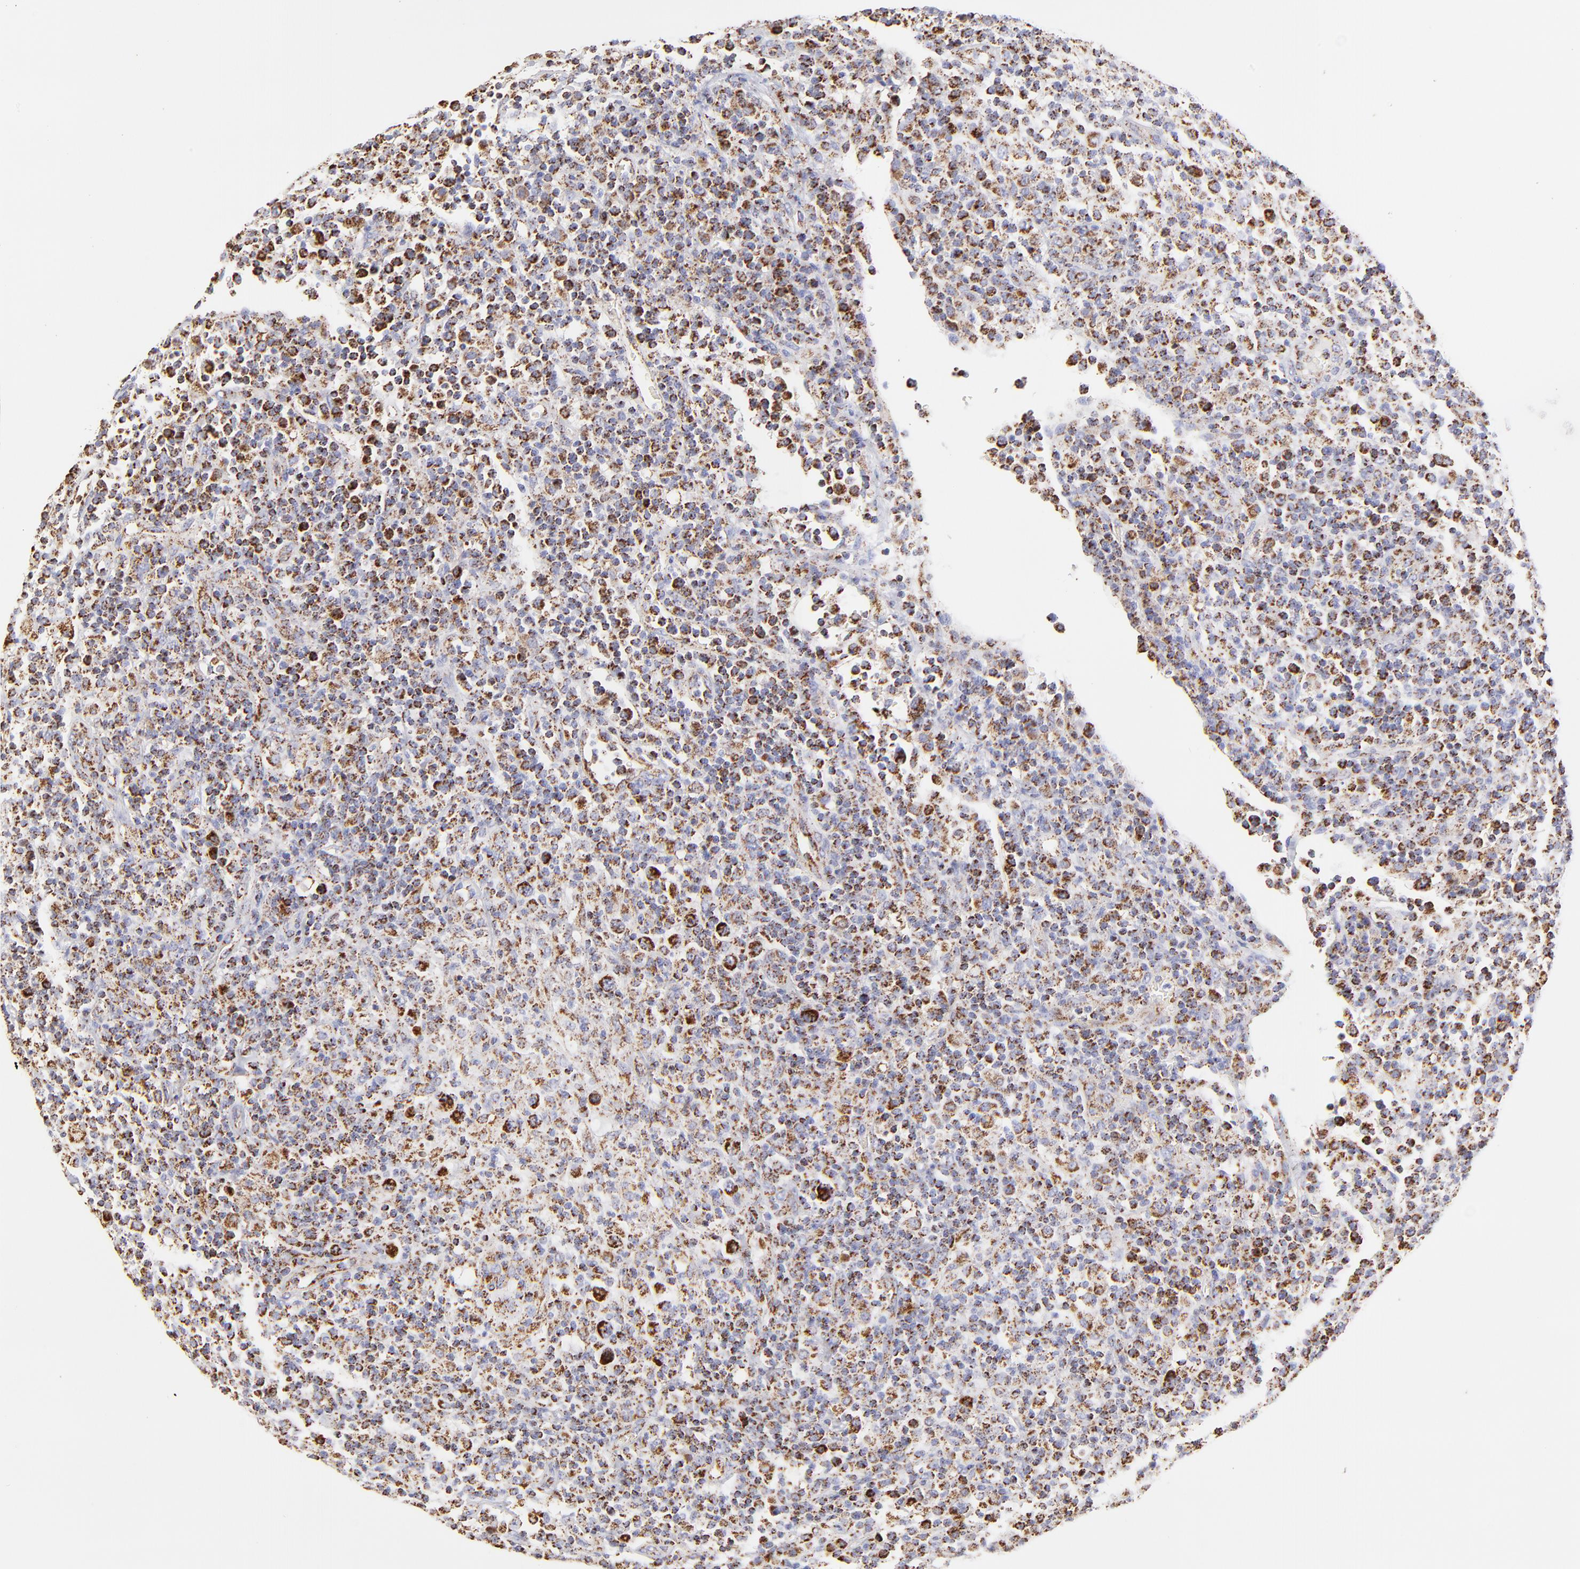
{"staining": {"intensity": "moderate", "quantity": "25%-75%", "location": "cytoplasmic/membranous"}, "tissue": "lymphoma", "cell_type": "Tumor cells", "image_type": "cancer", "snomed": [{"axis": "morphology", "description": "Hodgkin's disease, NOS"}, {"axis": "topography", "description": "Lymph node"}], "caption": "This image displays immunohistochemistry (IHC) staining of lymphoma, with medium moderate cytoplasmic/membranous expression in approximately 25%-75% of tumor cells.", "gene": "ECH1", "patient": {"sex": "male", "age": 65}}